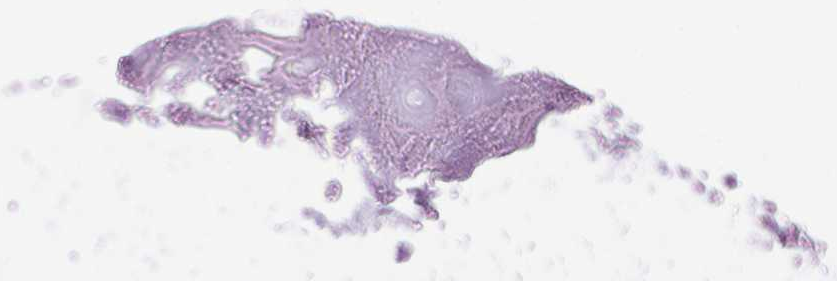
{"staining": {"intensity": "weak", "quantity": "<25%", "location": "cytoplasmic/membranous"}, "tissue": "soft tissue", "cell_type": "Chondrocytes", "image_type": "normal", "snomed": [{"axis": "morphology", "description": "Normal tissue, NOS"}, {"axis": "topography", "description": "Cartilage tissue"}], "caption": "Immunohistochemistry micrograph of unremarkable human soft tissue stained for a protein (brown), which demonstrates no expression in chondrocytes. The staining is performed using DAB brown chromogen with nuclei counter-stained in using hematoxylin.", "gene": "SOWAHC", "patient": {"sex": "male", "age": 57}}